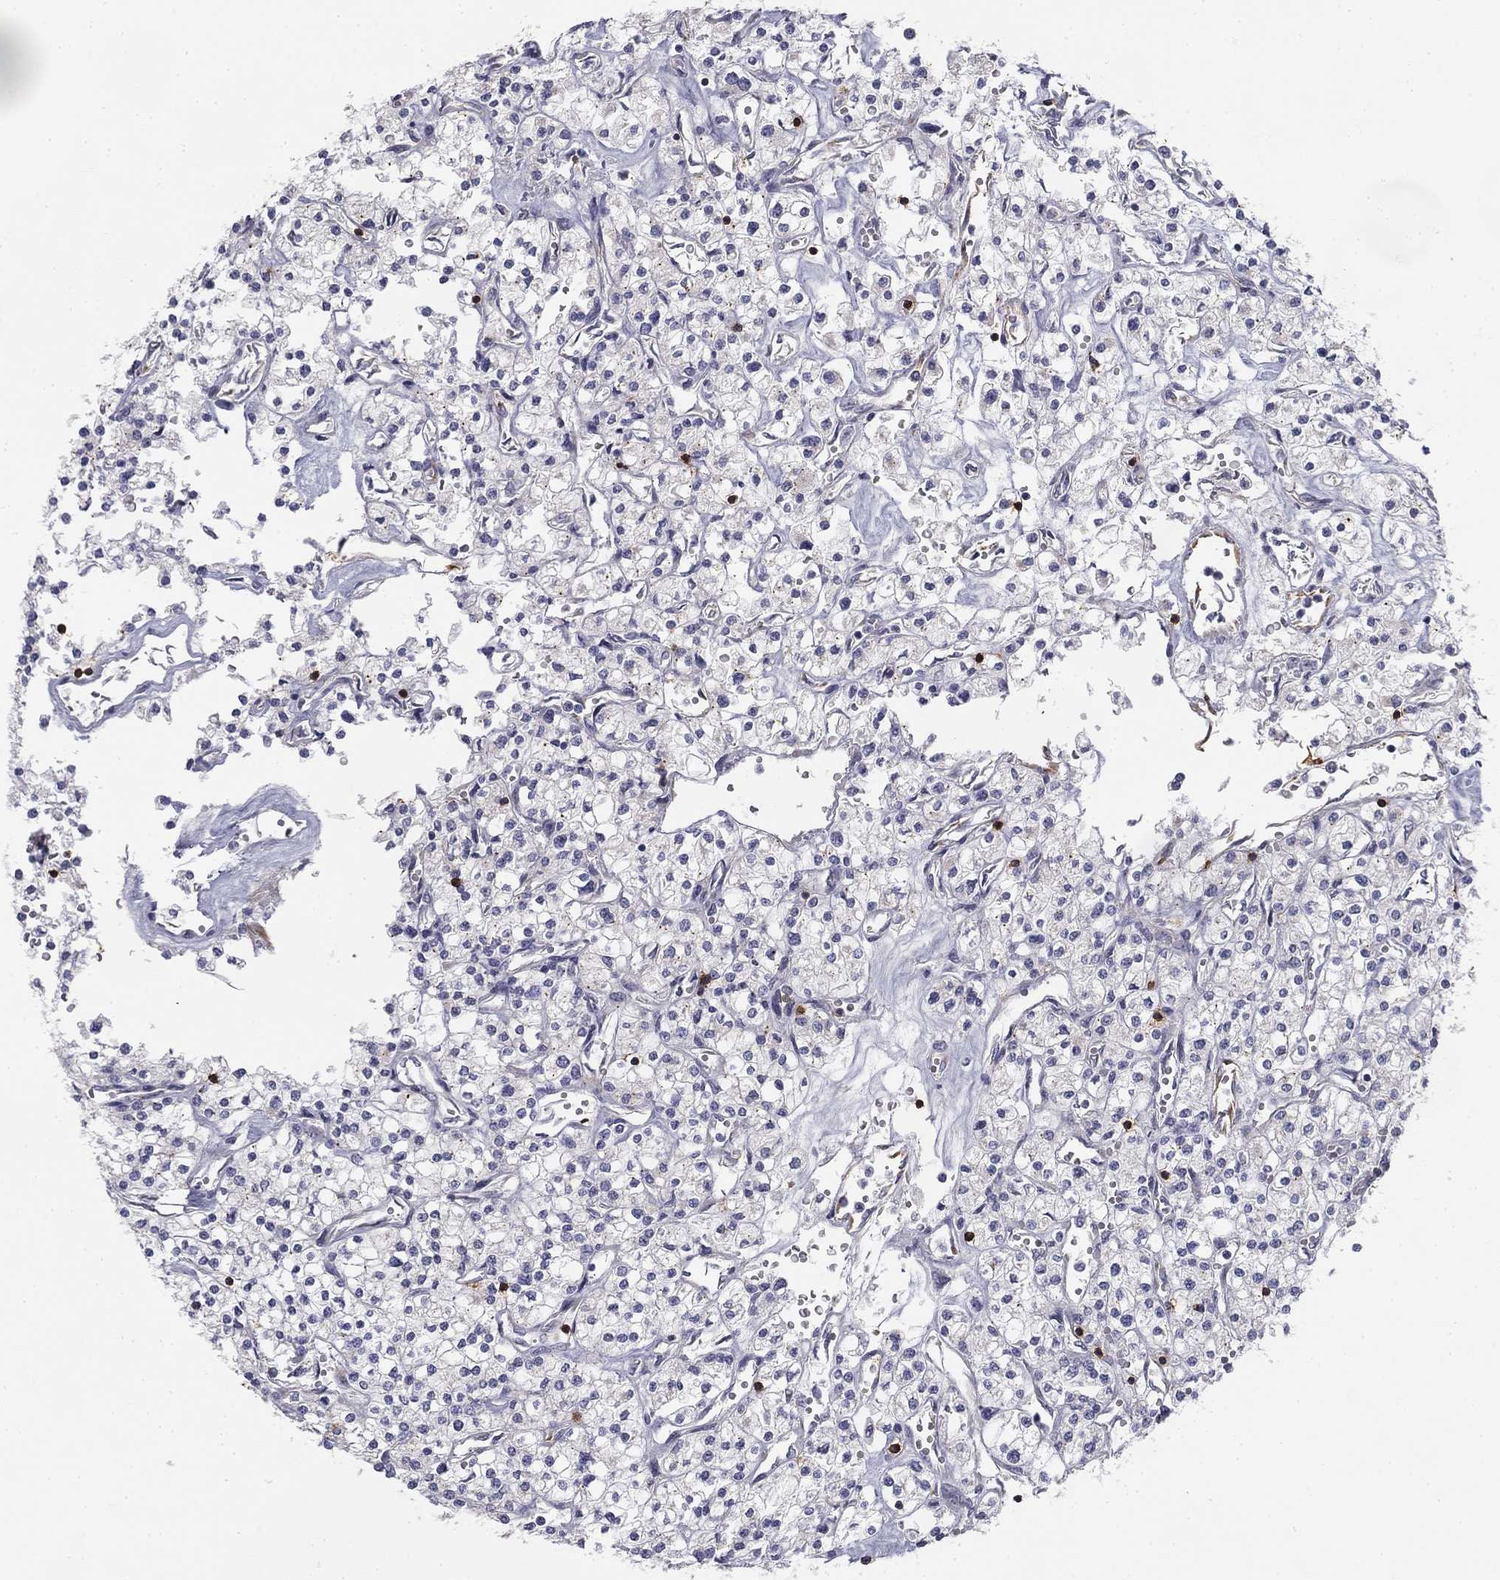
{"staining": {"intensity": "negative", "quantity": "none", "location": "none"}, "tissue": "renal cancer", "cell_type": "Tumor cells", "image_type": "cancer", "snomed": [{"axis": "morphology", "description": "Adenocarcinoma, NOS"}, {"axis": "topography", "description": "Kidney"}], "caption": "Immunohistochemistry photomicrograph of renal cancer (adenocarcinoma) stained for a protein (brown), which displays no expression in tumor cells. (Stains: DAB IHC with hematoxylin counter stain, Microscopy: brightfield microscopy at high magnification).", "gene": "TRAT1", "patient": {"sex": "male", "age": 80}}